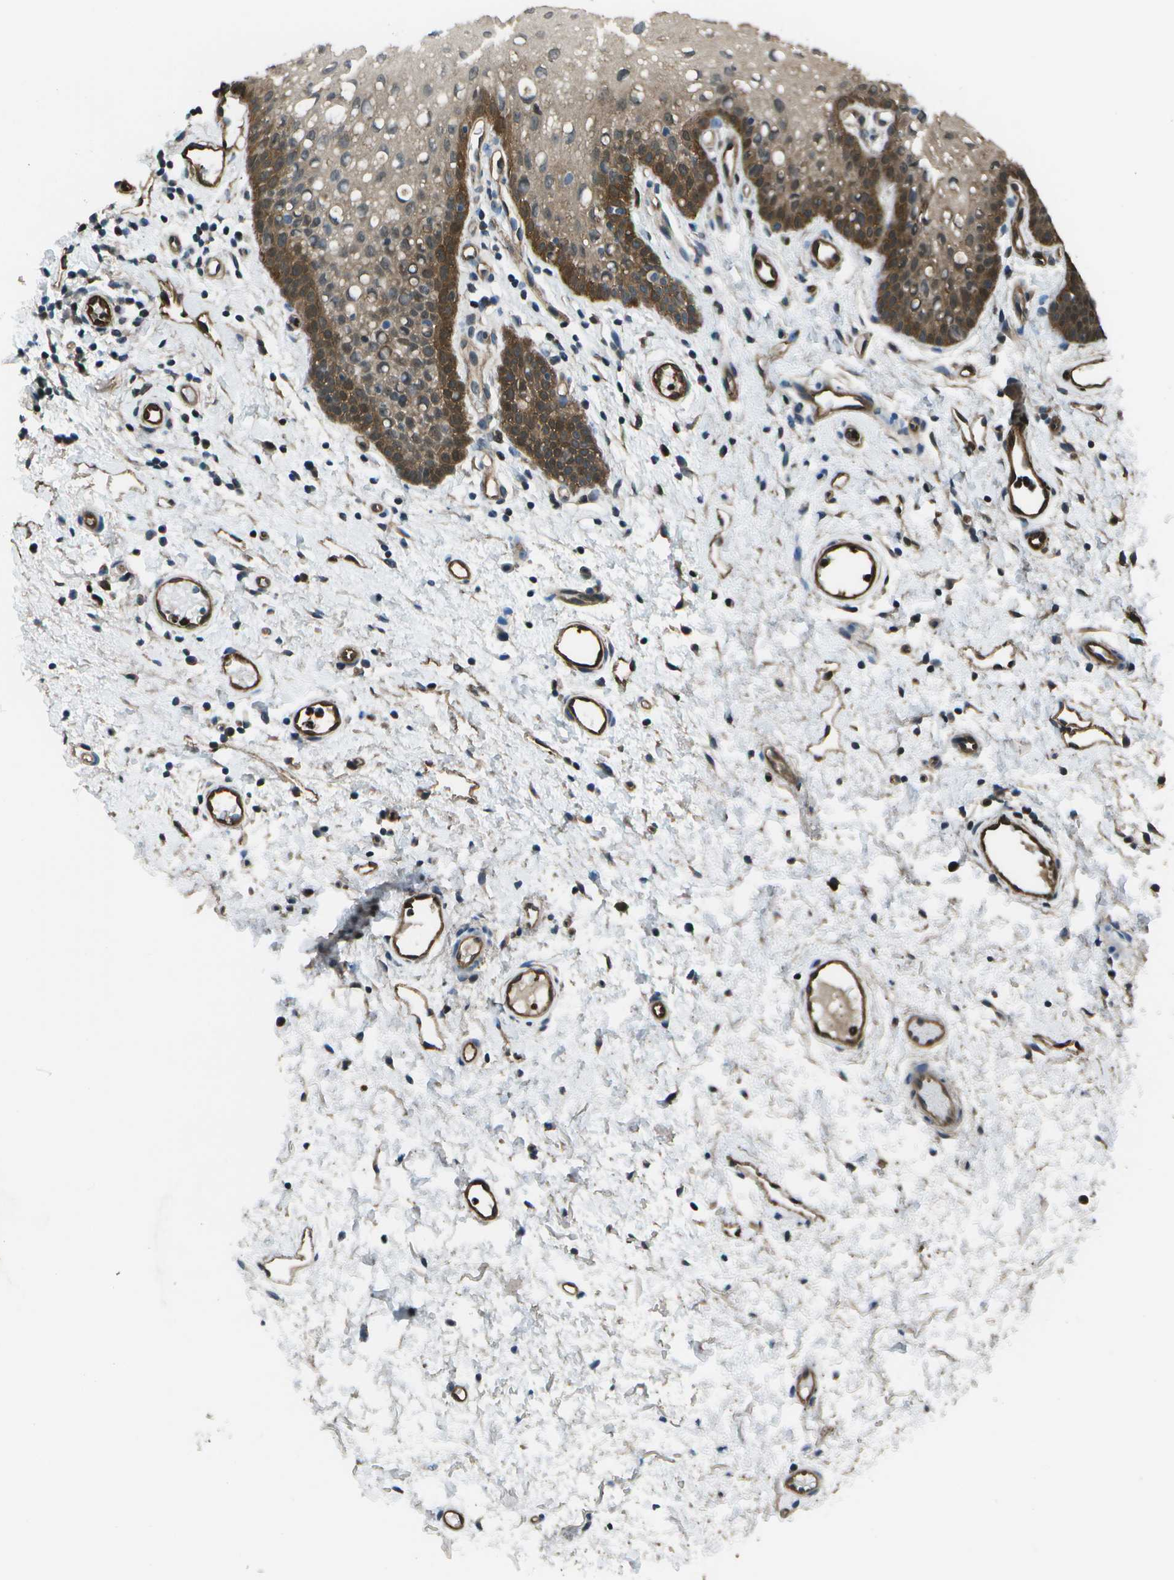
{"staining": {"intensity": "moderate", "quantity": "25%-75%", "location": "cytoplasmic/membranous"}, "tissue": "oral mucosa", "cell_type": "Squamous epithelial cells", "image_type": "normal", "snomed": [{"axis": "morphology", "description": "Normal tissue, NOS"}, {"axis": "morphology", "description": "Squamous cell carcinoma, NOS"}, {"axis": "topography", "description": "Oral tissue"}, {"axis": "topography", "description": "Salivary gland"}, {"axis": "topography", "description": "Head-Neck"}], "caption": "Oral mucosa stained with immunohistochemistry shows moderate cytoplasmic/membranous staining in about 25%-75% of squamous epithelial cells.", "gene": "PDLIM1", "patient": {"sex": "female", "age": 62}}